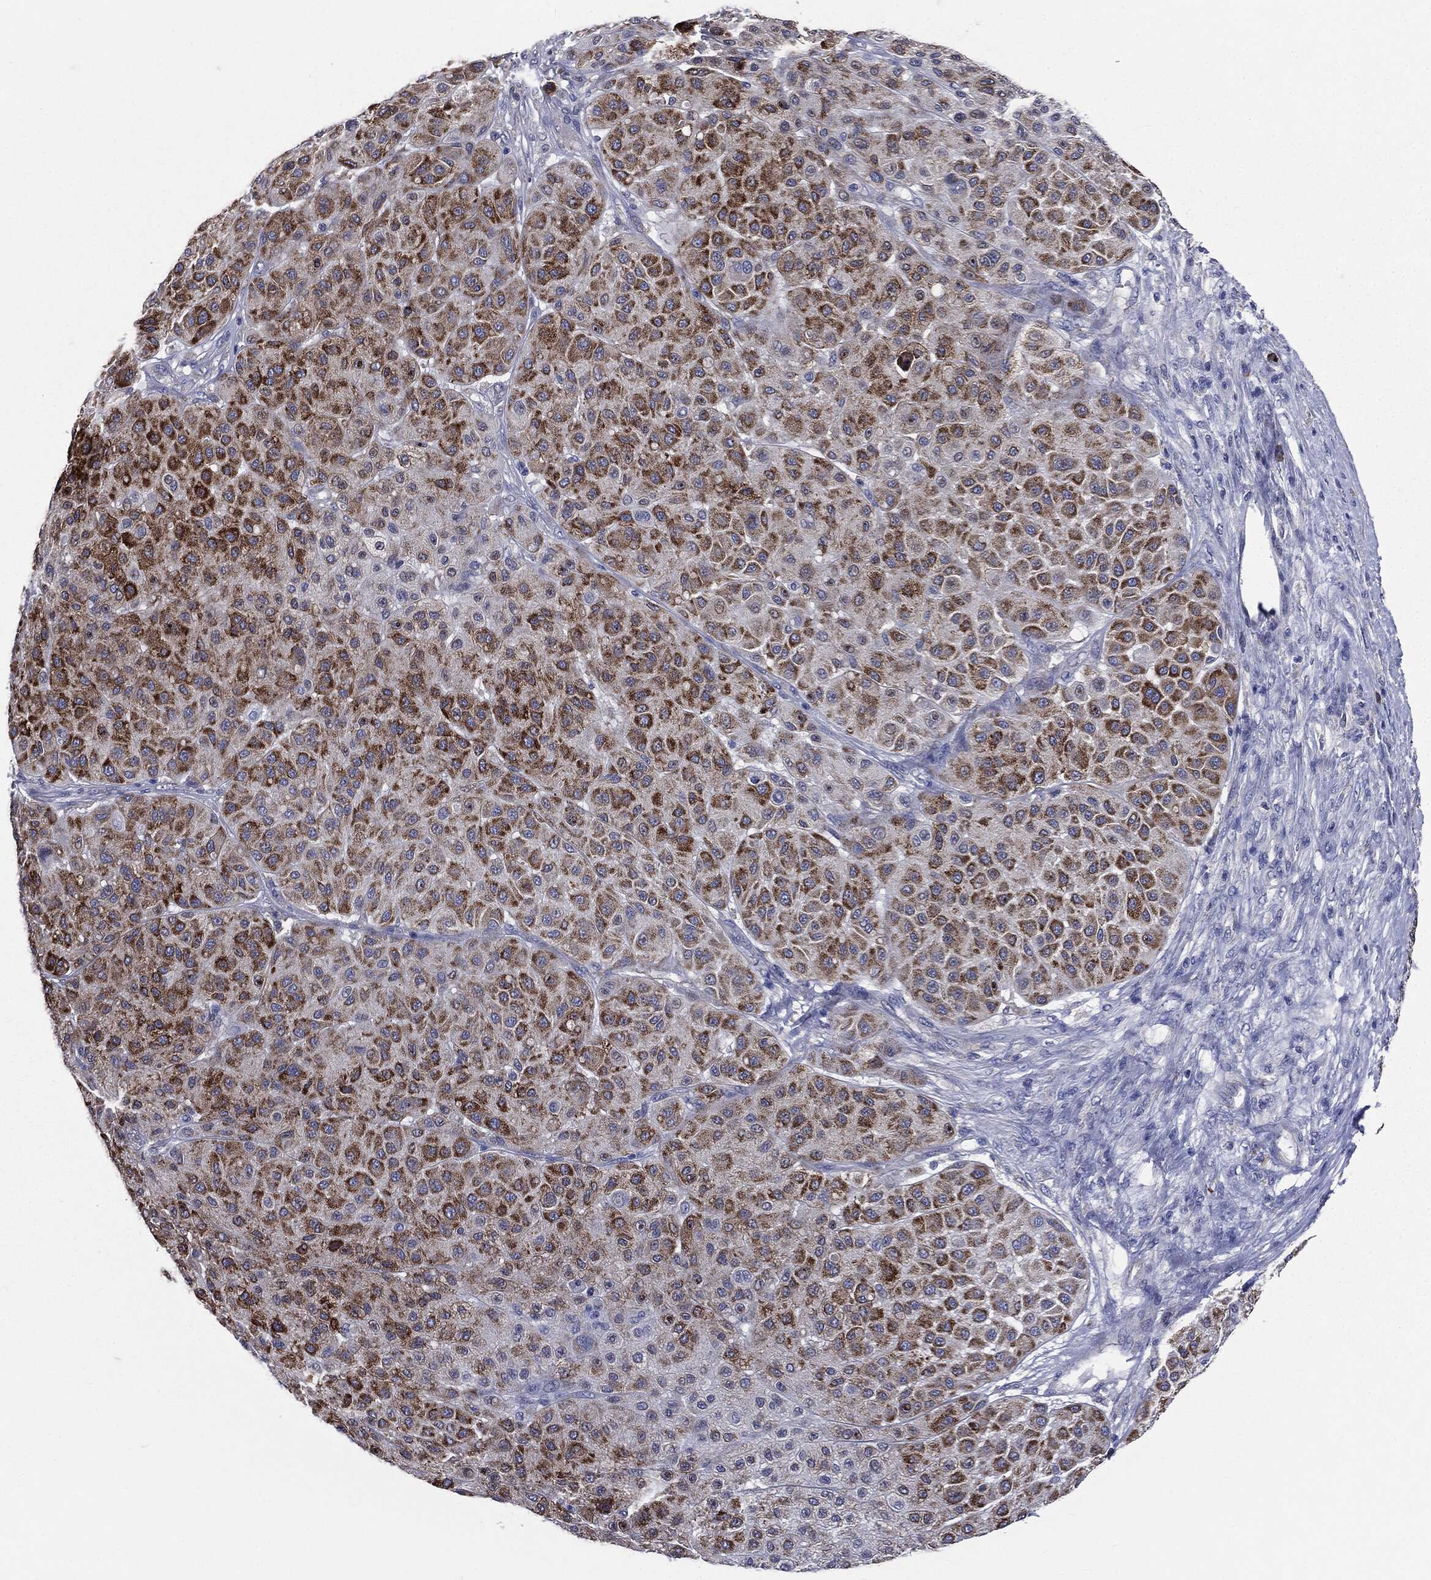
{"staining": {"intensity": "strong", "quantity": ">75%", "location": "cytoplasmic/membranous"}, "tissue": "melanoma", "cell_type": "Tumor cells", "image_type": "cancer", "snomed": [{"axis": "morphology", "description": "Malignant melanoma, Metastatic site"}, {"axis": "topography", "description": "Smooth muscle"}], "caption": "IHC of malignant melanoma (metastatic site) displays high levels of strong cytoplasmic/membranous expression in approximately >75% of tumor cells.", "gene": "PTGS2", "patient": {"sex": "male", "age": 41}}